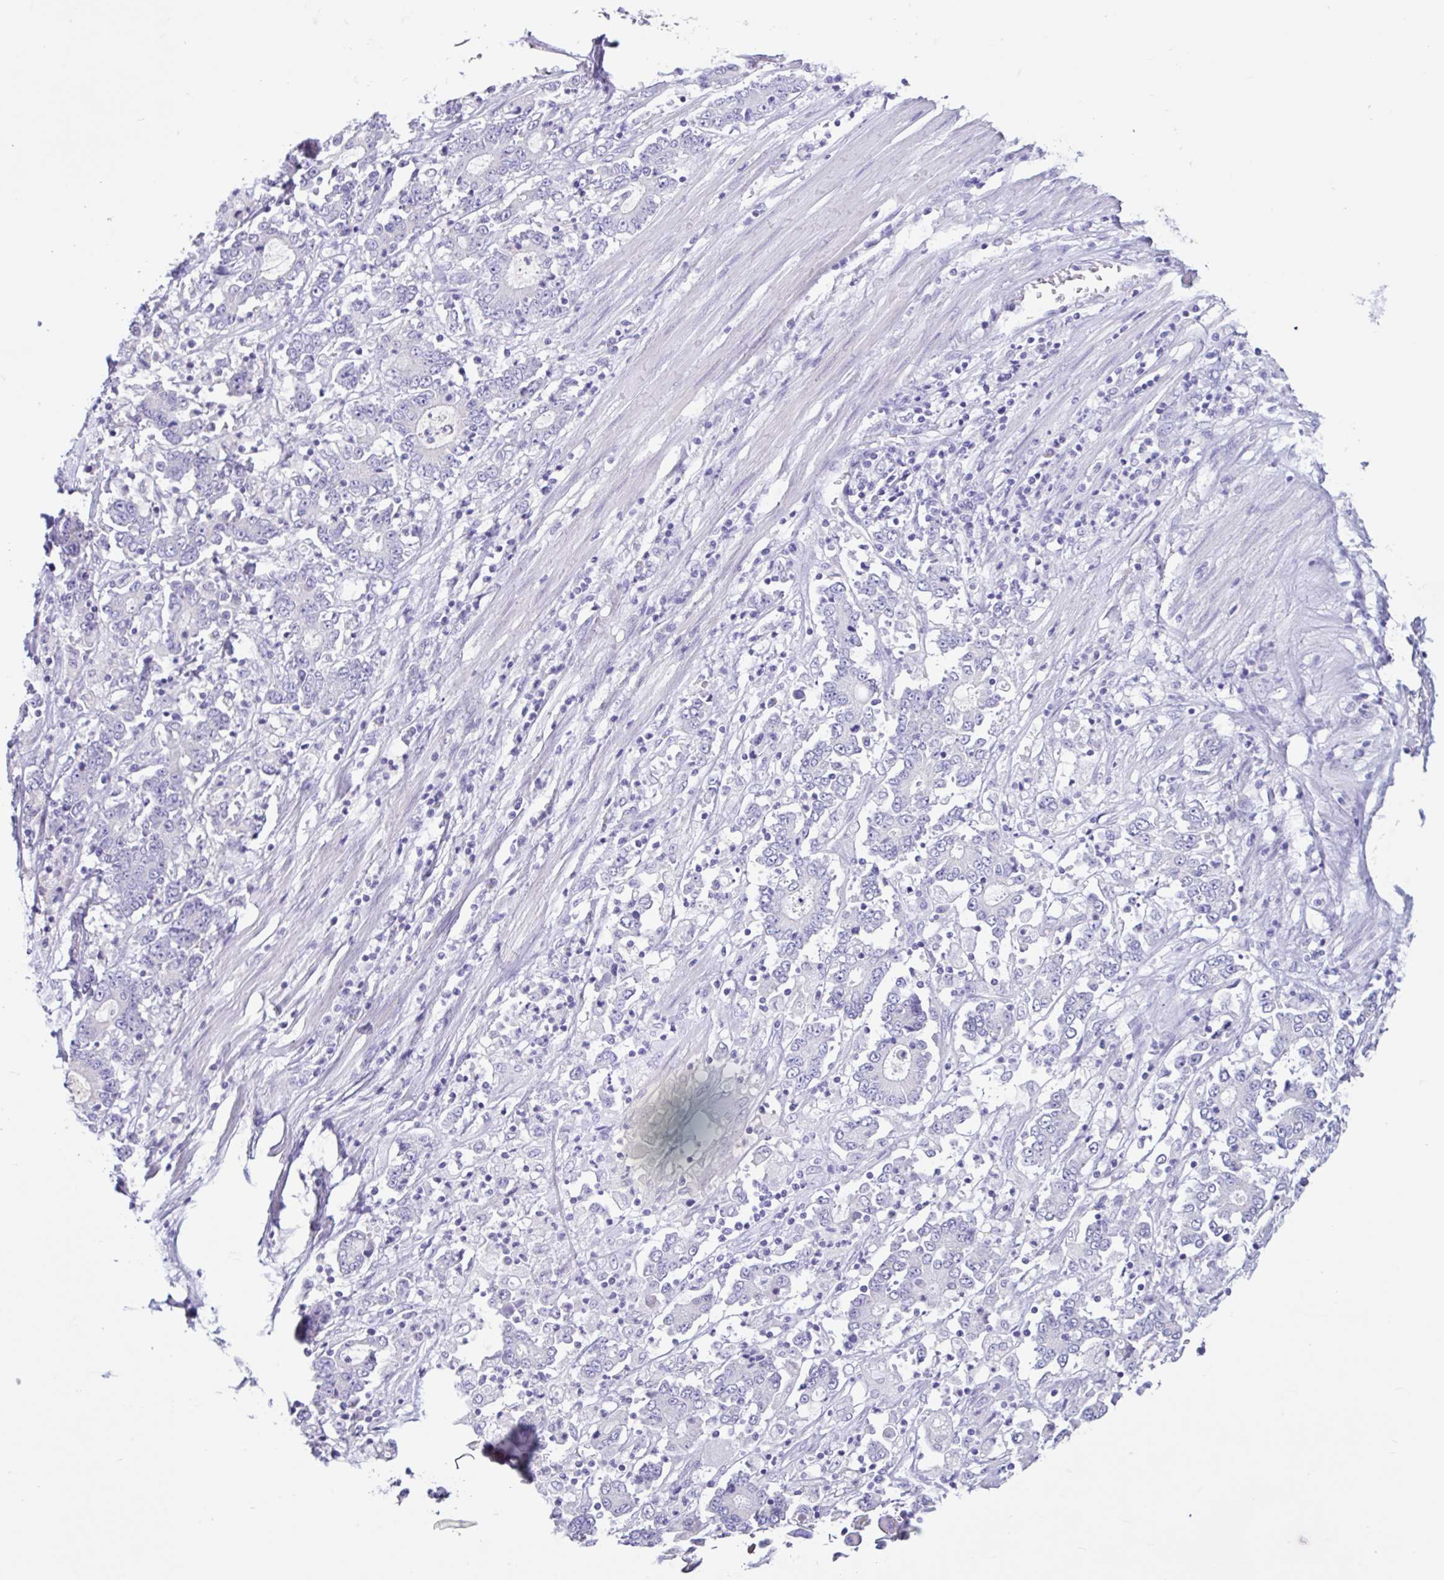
{"staining": {"intensity": "negative", "quantity": "none", "location": "none"}, "tissue": "stomach cancer", "cell_type": "Tumor cells", "image_type": "cancer", "snomed": [{"axis": "morphology", "description": "Adenocarcinoma, NOS"}, {"axis": "topography", "description": "Stomach, upper"}], "caption": "Stomach adenocarcinoma was stained to show a protein in brown. There is no significant positivity in tumor cells.", "gene": "CYP19A1", "patient": {"sex": "male", "age": 68}}